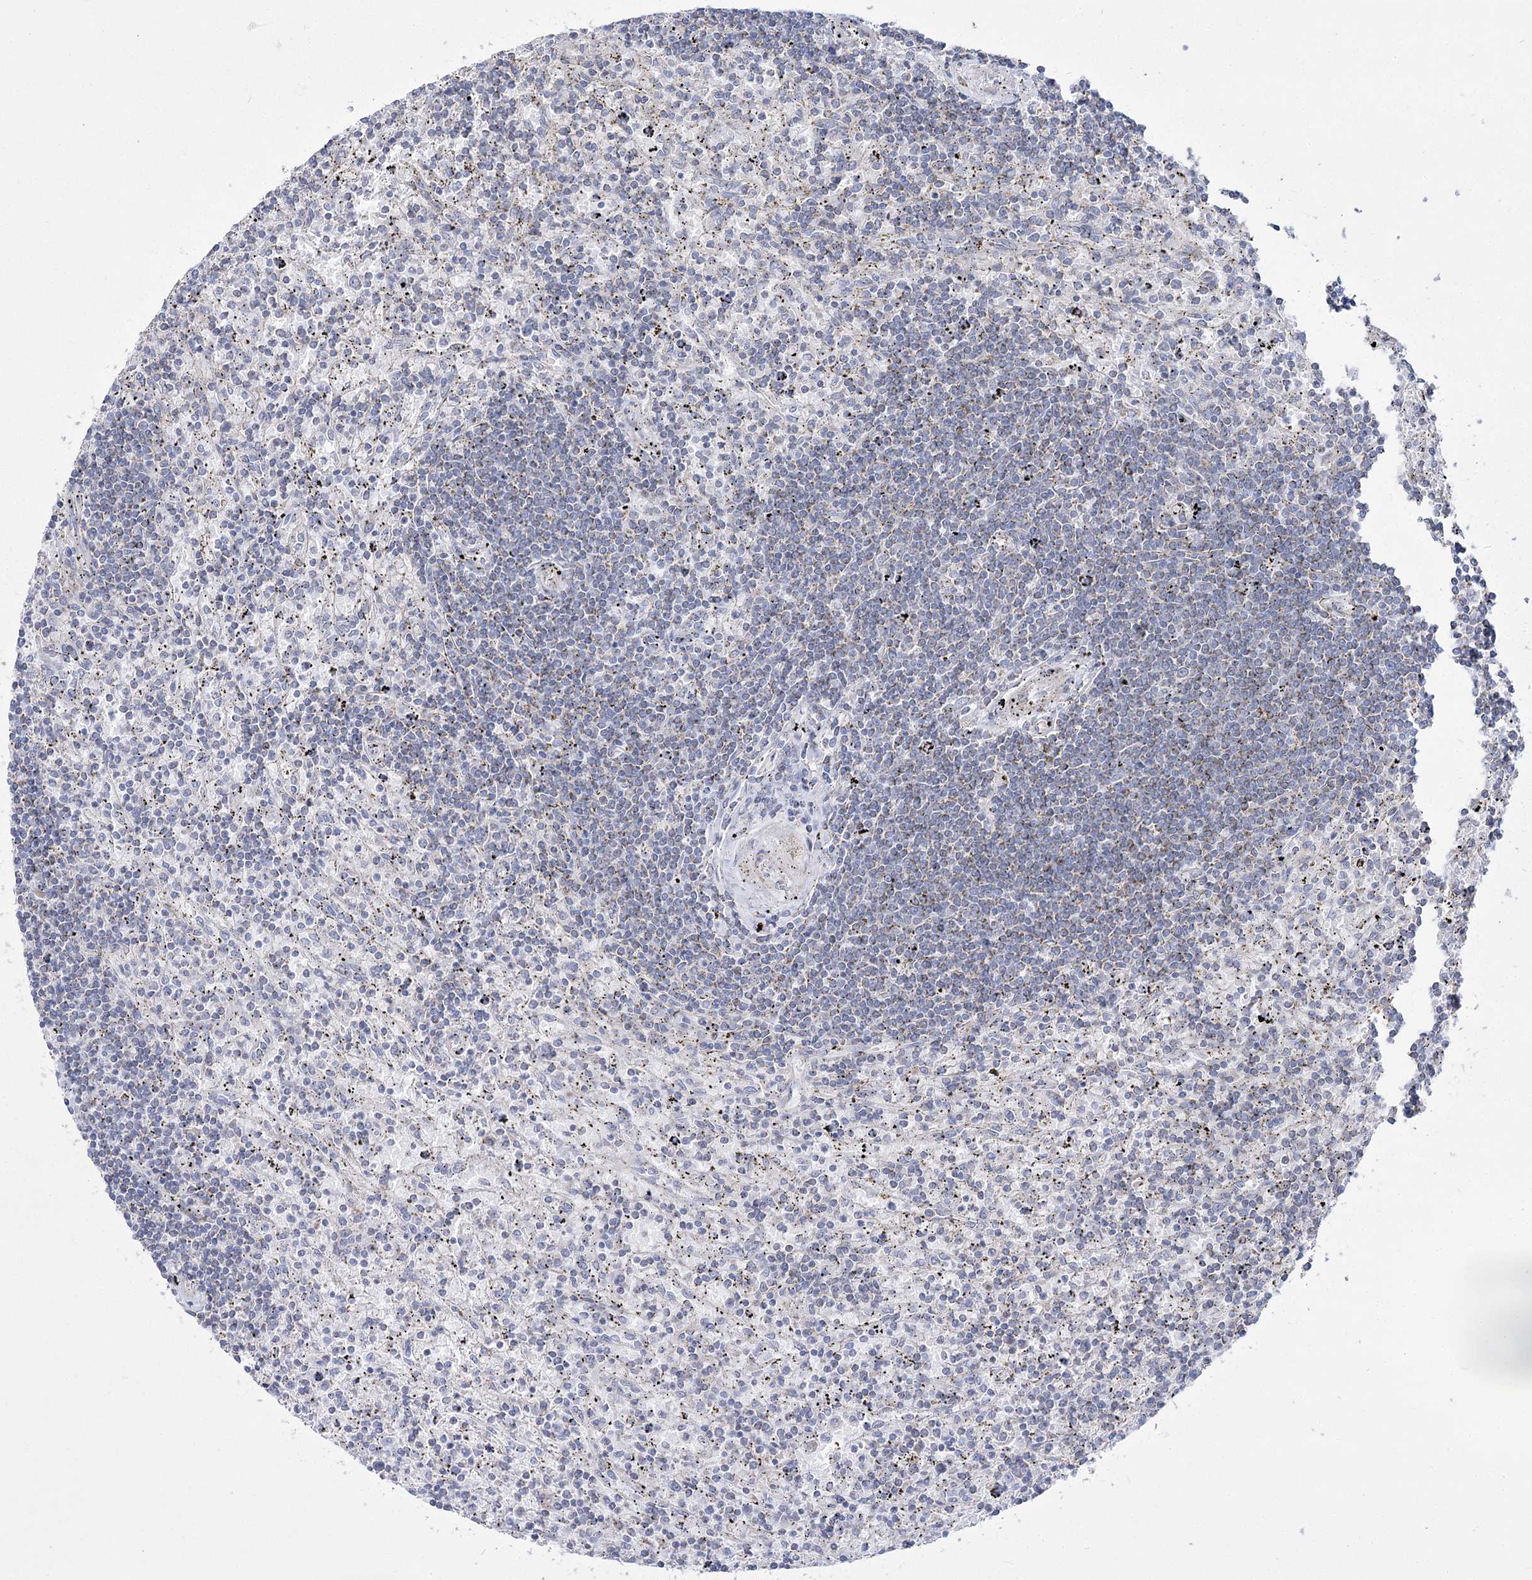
{"staining": {"intensity": "weak", "quantity": "<25%", "location": "cytoplasmic/membranous"}, "tissue": "lymphoma", "cell_type": "Tumor cells", "image_type": "cancer", "snomed": [{"axis": "morphology", "description": "Malignant lymphoma, non-Hodgkin's type, Low grade"}, {"axis": "topography", "description": "Spleen"}], "caption": "A photomicrograph of human low-grade malignant lymphoma, non-Hodgkin's type is negative for staining in tumor cells.", "gene": "PDHB", "patient": {"sex": "male", "age": 76}}